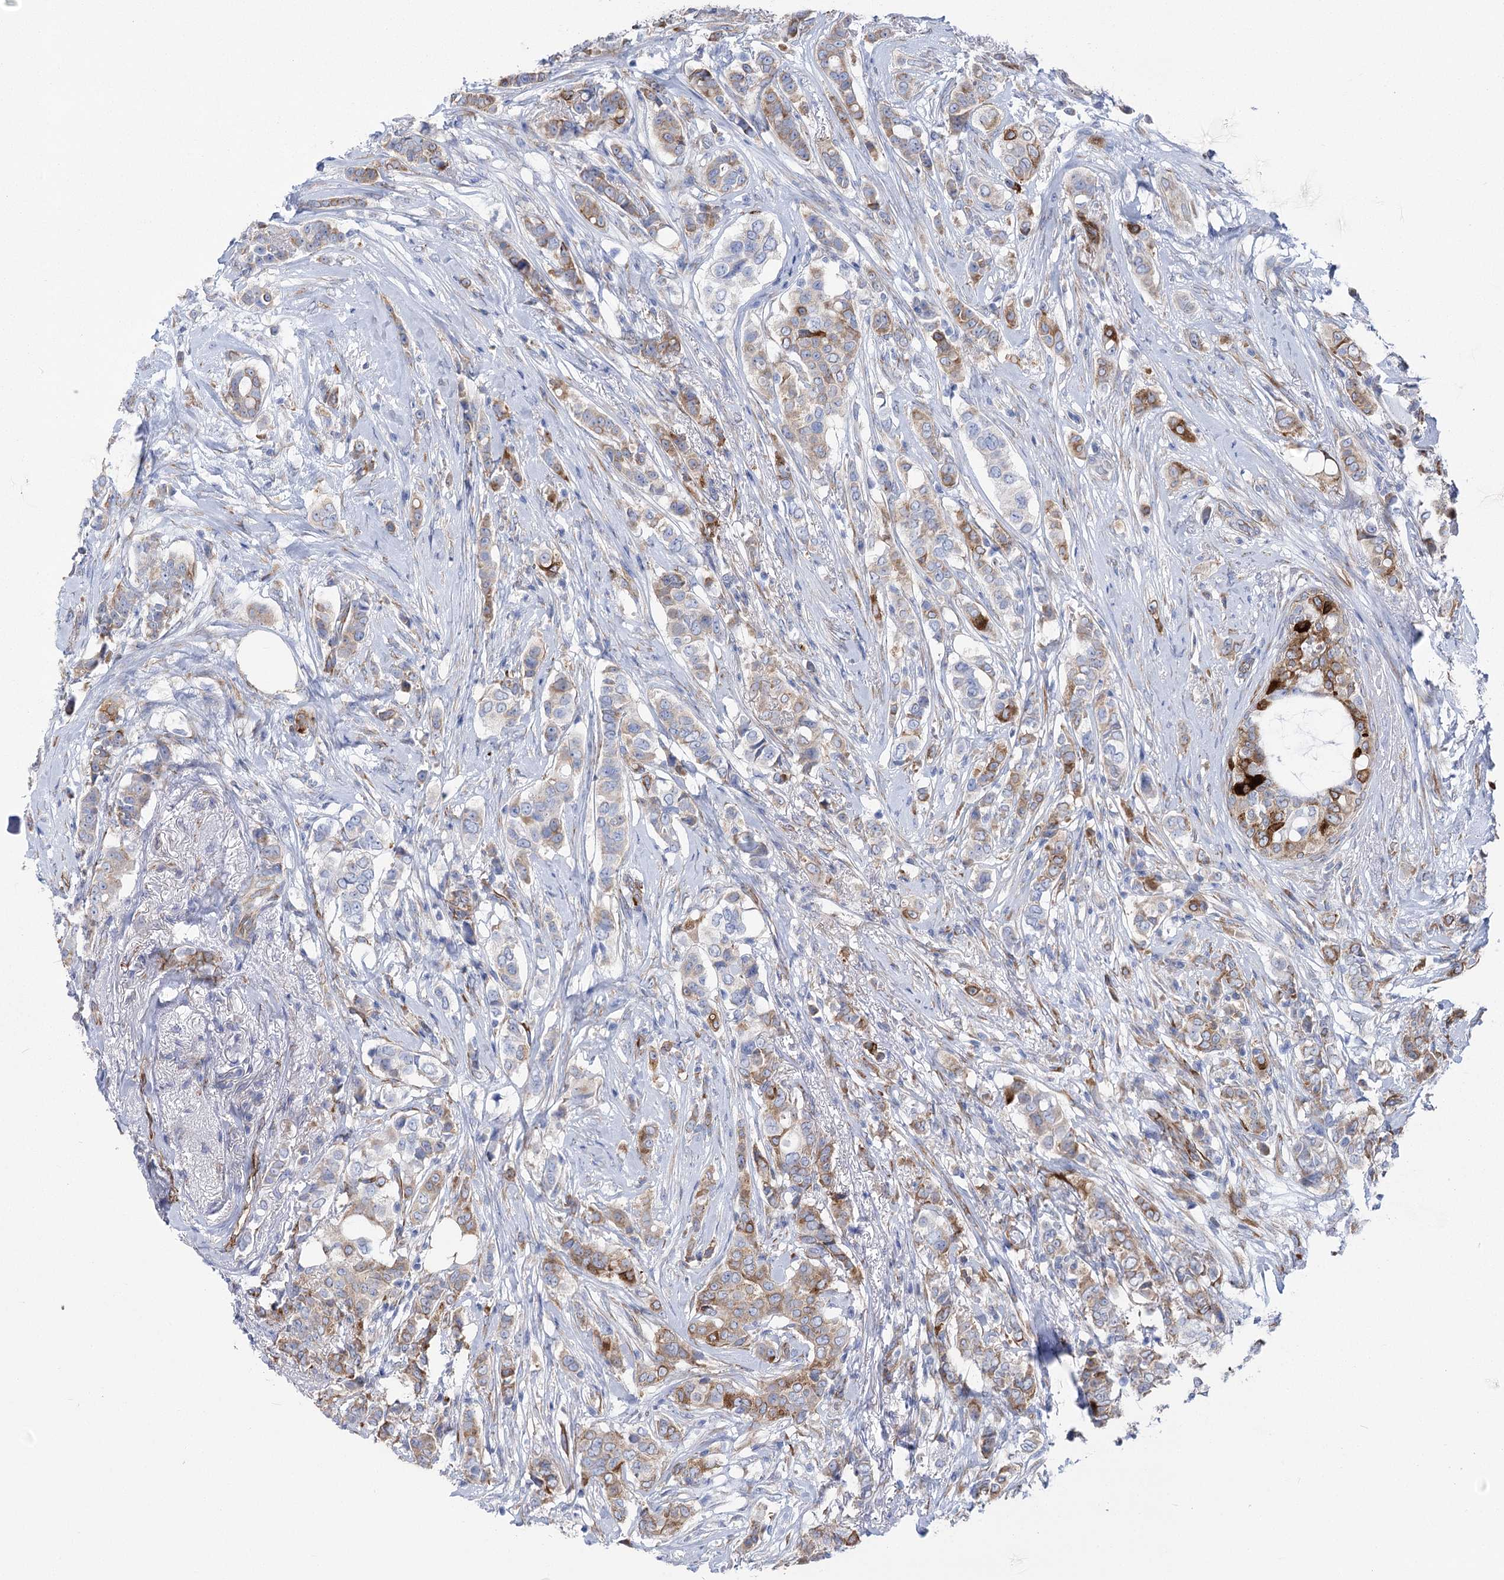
{"staining": {"intensity": "strong", "quantity": "25%-75%", "location": "cytoplasmic/membranous"}, "tissue": "breast cancer", "cell_type": "Tumor cells", "image_type": "cancer", "snomed": [{"axis": "morphology", "description": "Lobular carcinoma"}, {"axis": "topography", "description": "Breast"}], "caption": "This photomicrograph displays immunohistochemistry staining of human lobular carcinoma (breast), with high strong cytoplasmic/membranous staining in about 25%-75% of tumor cells.", "gene": "YTHDC2", "patient": {"sex": "female", "age": 51}}